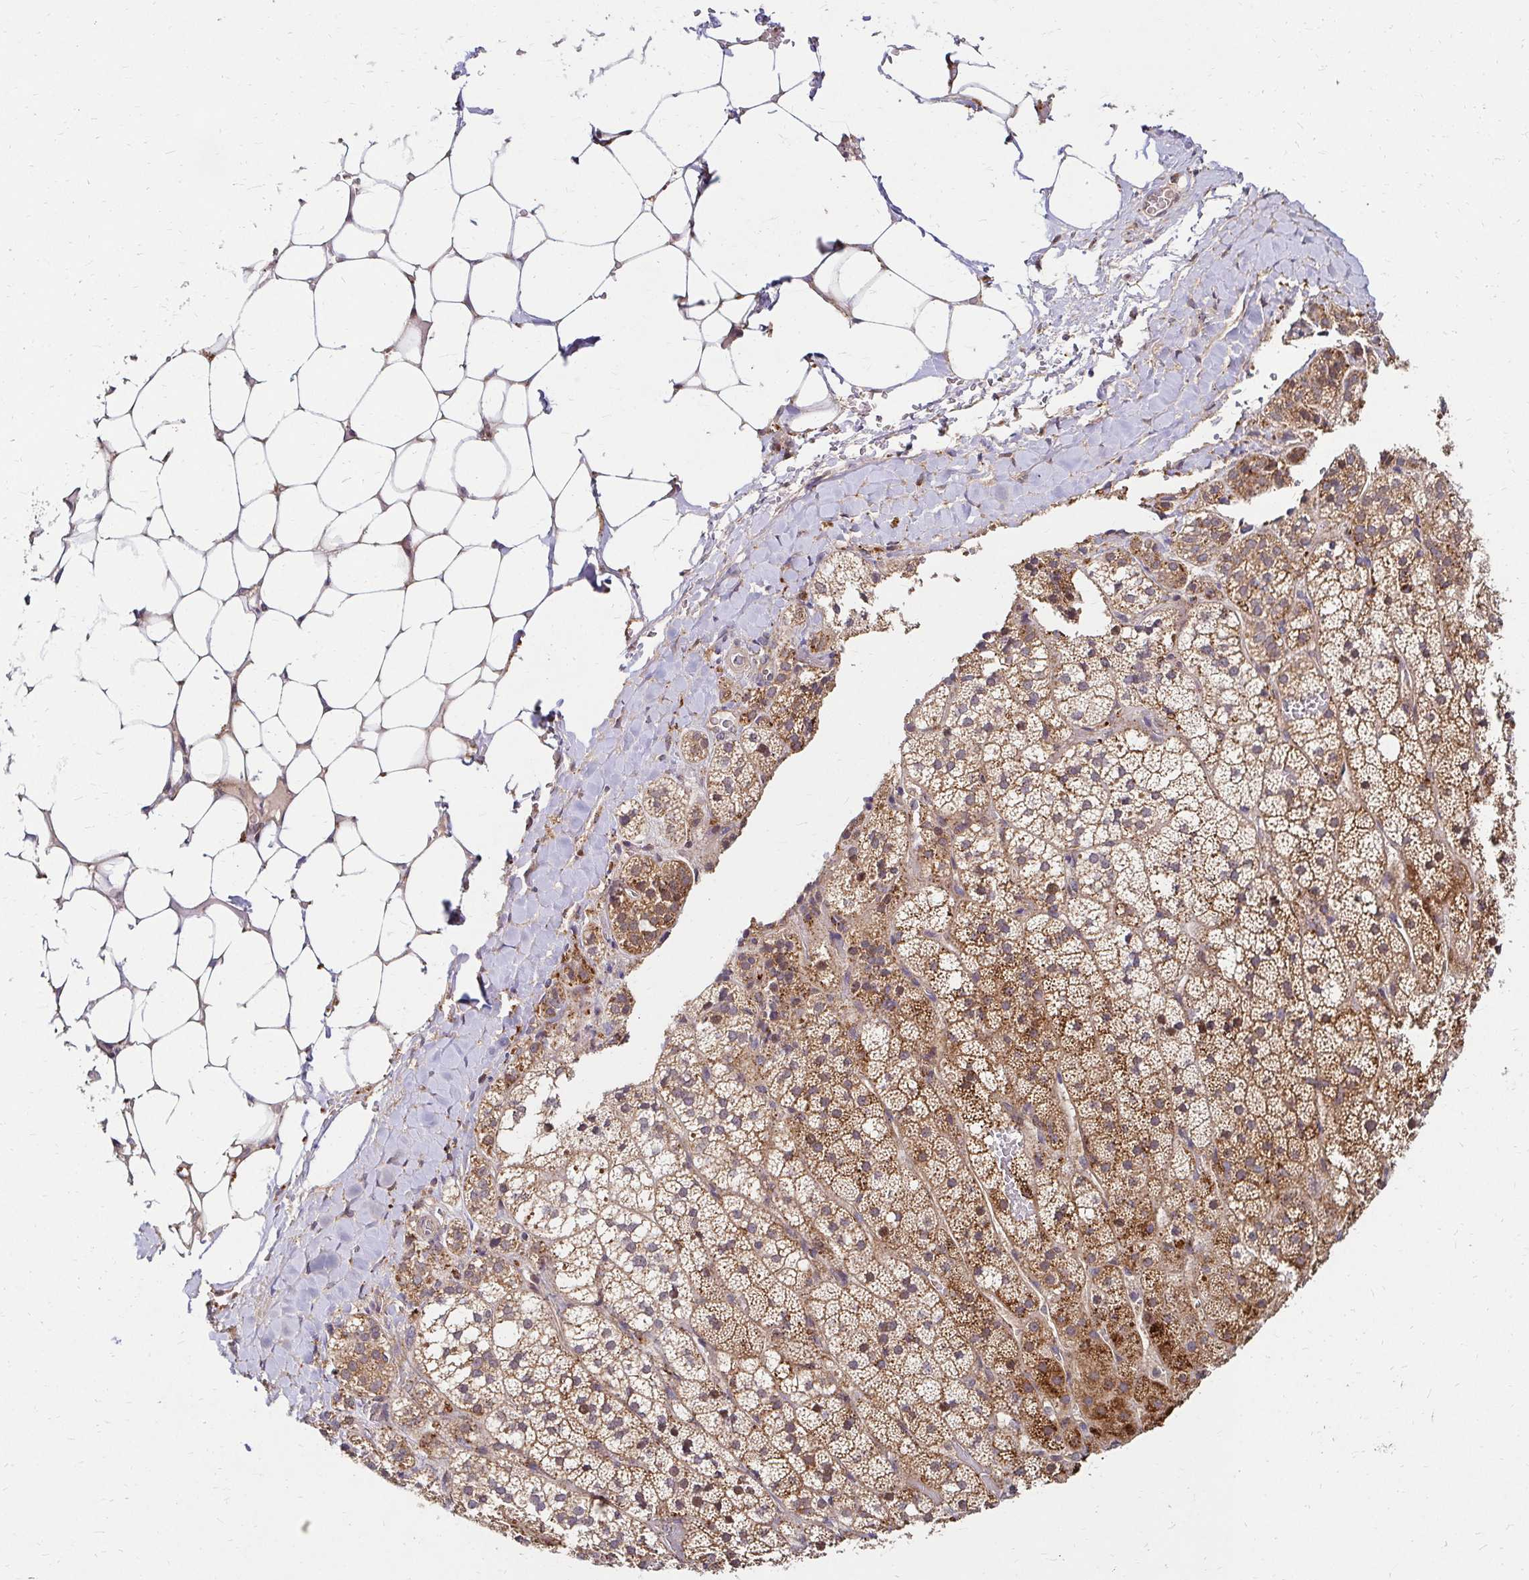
{"staining": {"intensity": "moderate", "quantity": ">75%", "location": "cytoplasmic/membranous"}, "tissue": "adrenal gland", "cell_type": "Glandular cells", "image_type": "normal", "snomed": [{"axis": "morphology", "description": "Normal tissue, NOS"}, {"axis": "topography", "description": "Adrenal gland"}], "caption": "Protein expression analysis of benign adrenal gland exhibits moderate cytoplasmic/membranous positivity in about >75% of glandular cells. (DAB = brown stain, brightfield microscopy at high magnification).", "gene": "IDUA", "patient": {"sex": "male", "age": 53}}